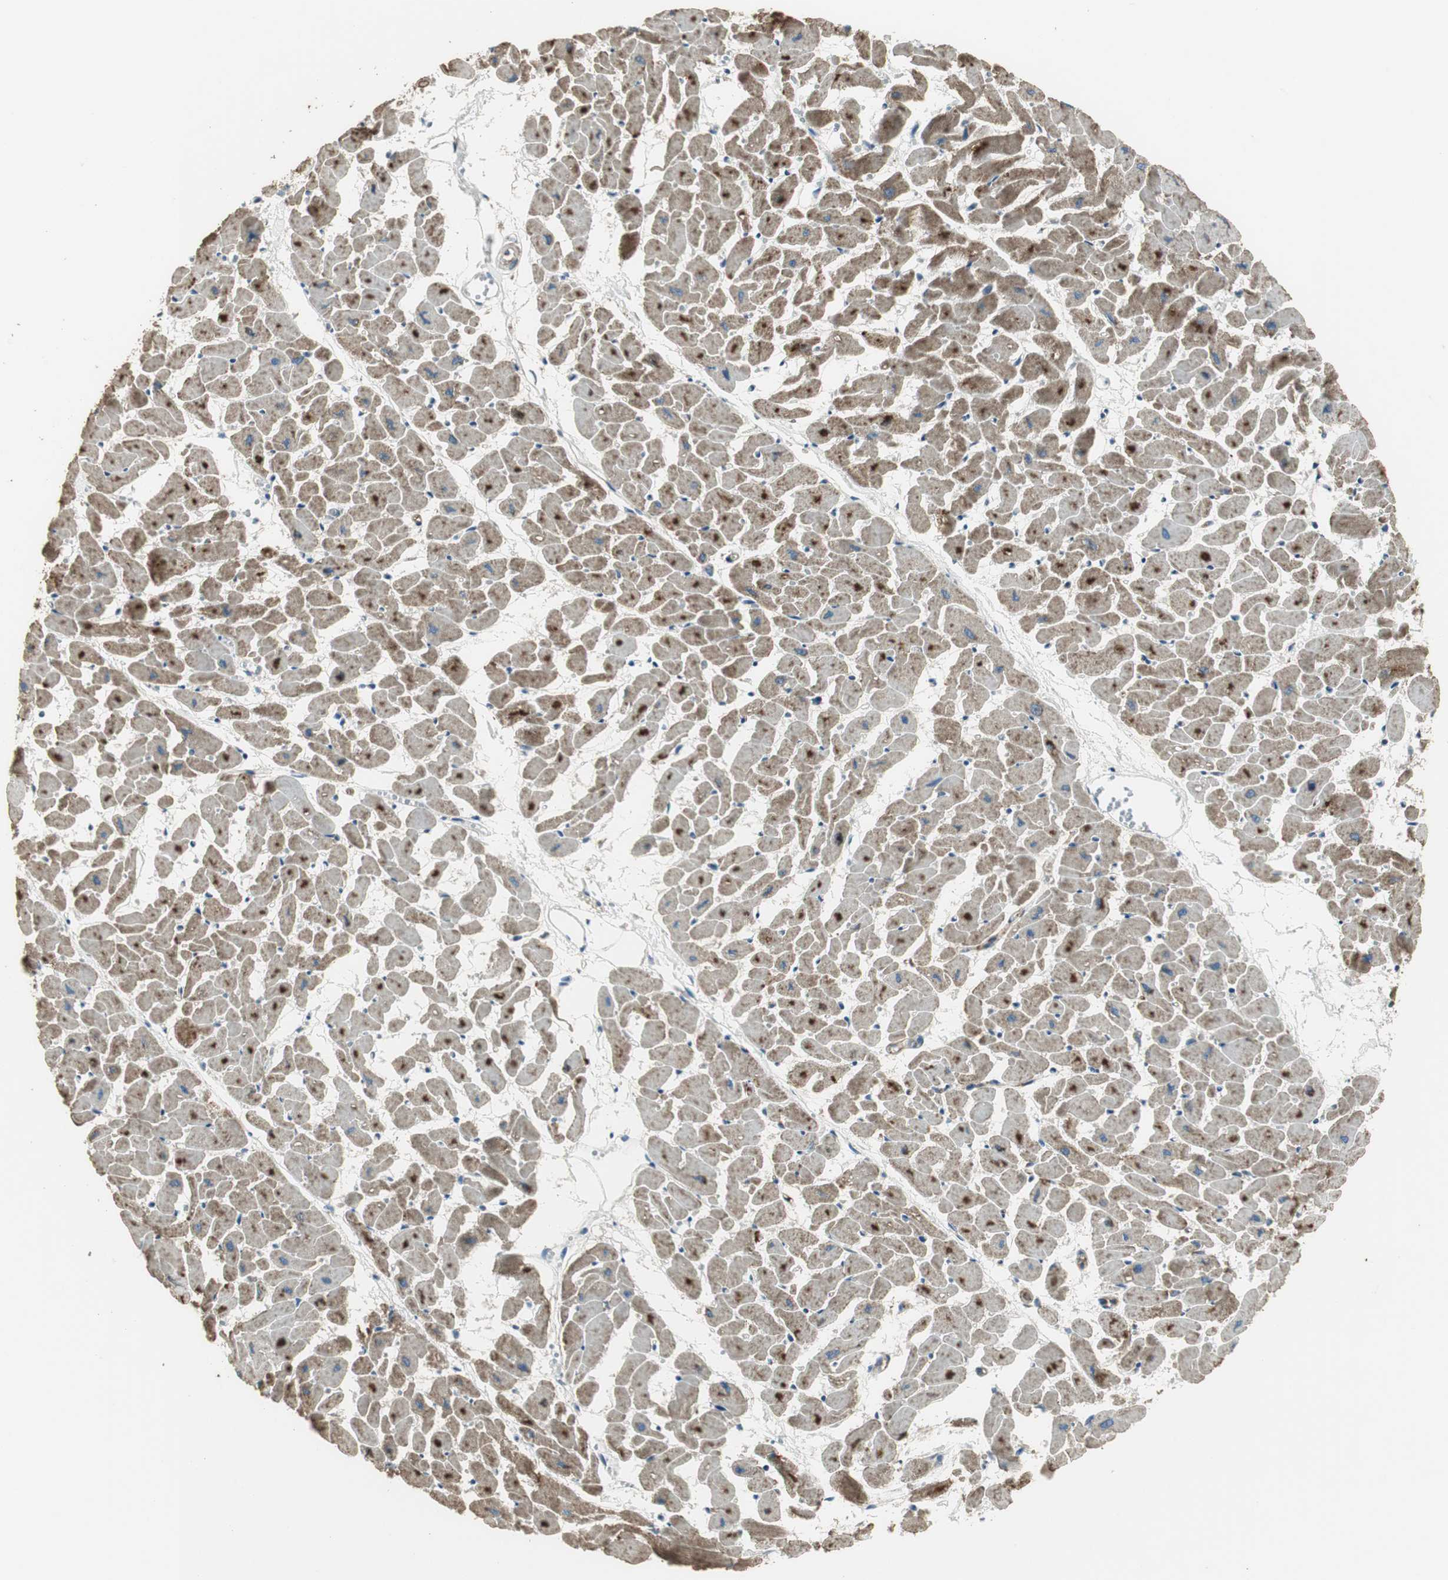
{"staining": {"intensity": "strong", "quantity": ">75%", "location": "cytoplasmic/membranous"}, "tissue": "heart muscle", "cell_type": "Cardiomyocytes", "image_type": "normal", "snomed": [{"axis": "morphology", "description": "Normal tissue, NOS"}, {"axis": "topography", "description": "Heart"}], "caption": "Immunohistochemical staining of unremarkable heart muscle reveals strong cytoplasmic/membranous protein staining in approximately >75% of cardiomyocytes. The staining was performed using DAB to visualize the protein expression in brown, while the nuclei were stained in blue with hematoxylin (Magnification: 20x).", "gene": "MSTO1", "patient": {"sex": "female", "age": 19}}